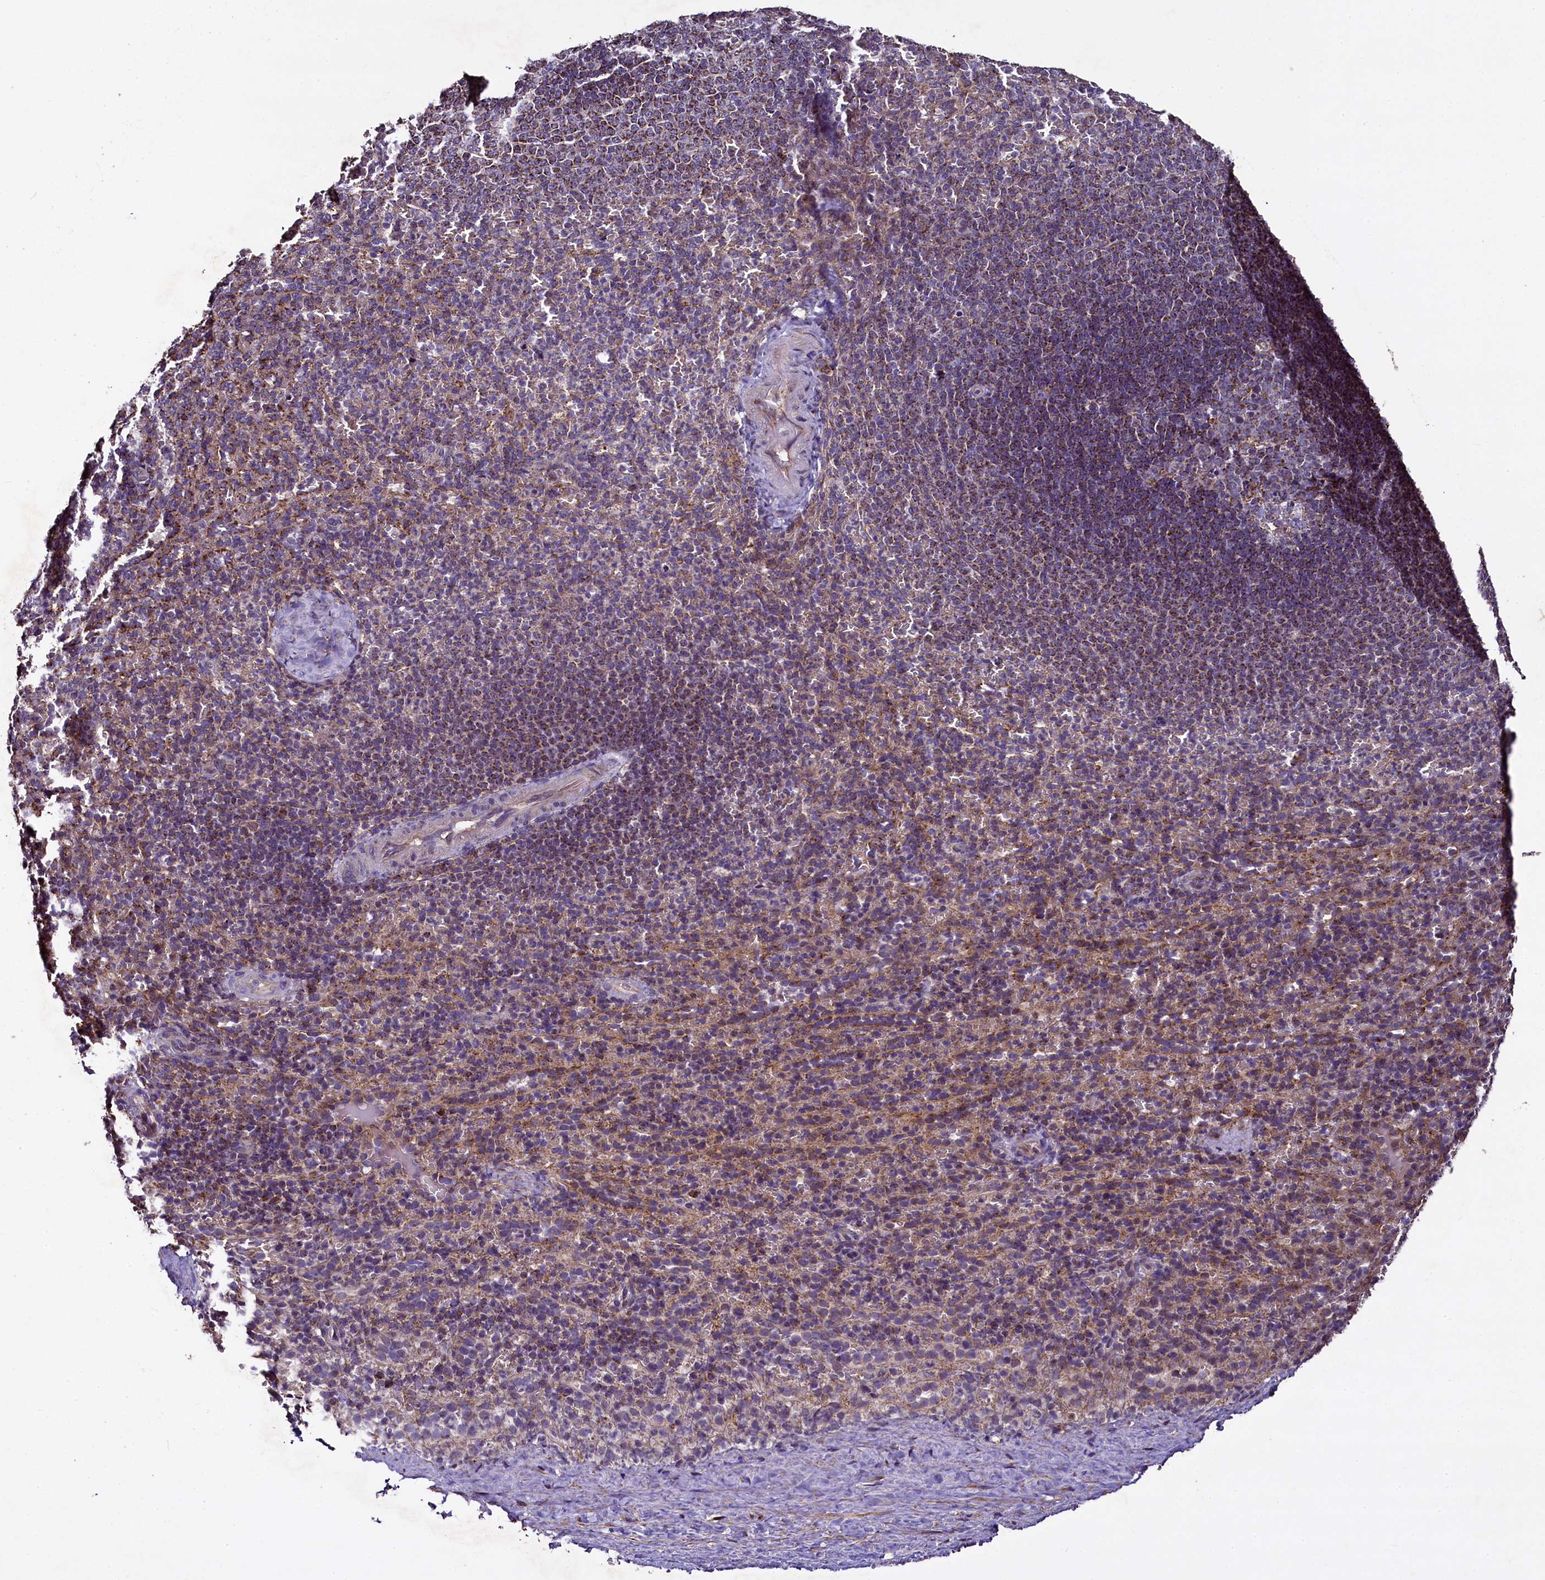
{"staining": {"intensity": "moderate", "quantity": ">75%", "location": "cytoplasmic/membranous"}, "tissue": "spleen", "cell_type": "Cells in red pulp", "image_type": "normal", "snomed": [{"axis": "morphology", "description": "Normal tissue, NOS"}, {"axis": "topography", "description": "Spleen"}], "caption": "Human spleen stained for a protein (brown) exhibits moderate cytoplasmic/membranous positive expression in approximately >75% of cells in red pulp.", "gene": "COQ9", "patient": {"sex": "female", "age": 21}}